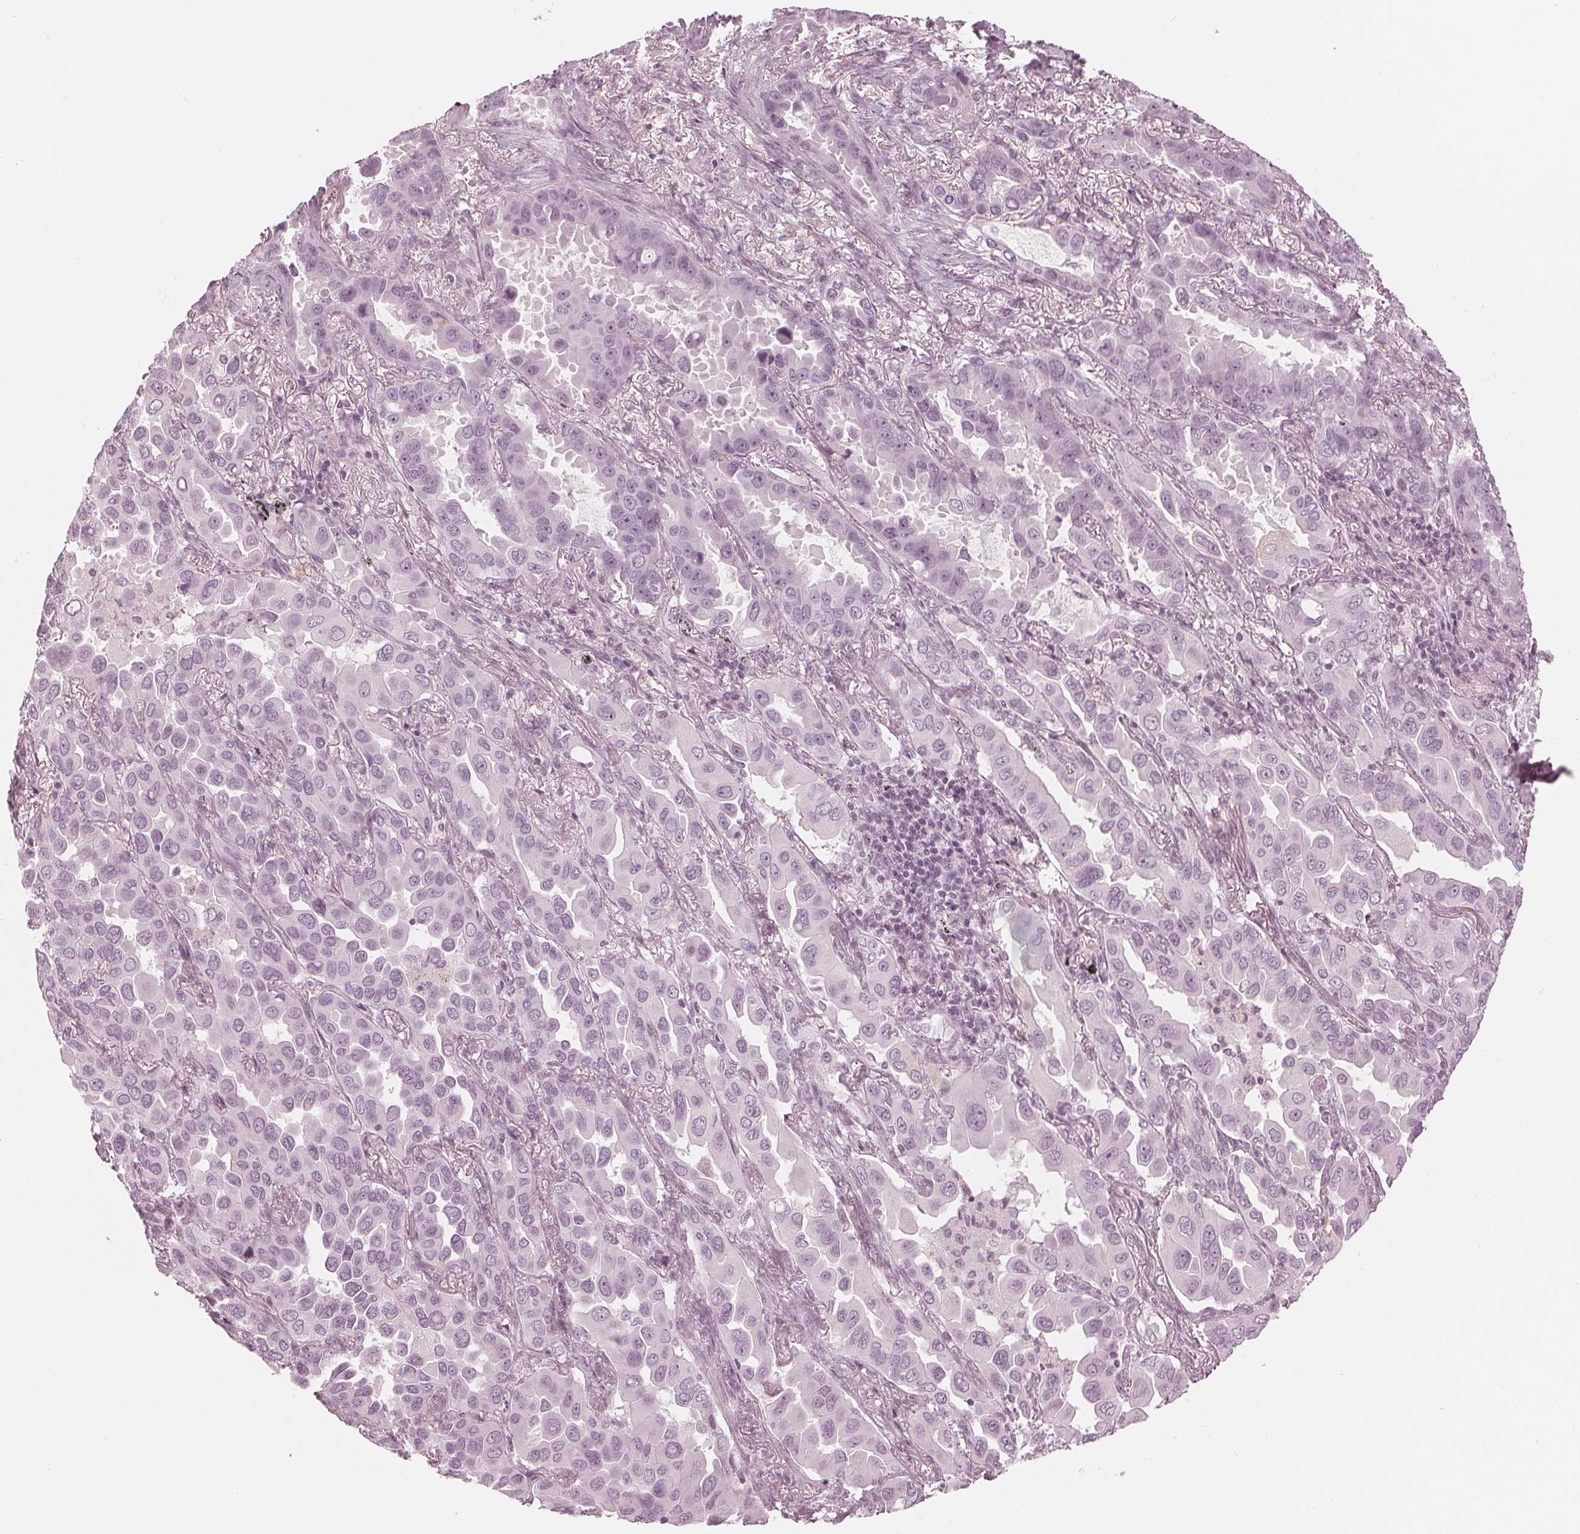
{"staining": {"intensity": "negative", "quantity": "none", "location": "none"}, "tissue": "lung cancer", "cell_type": "Tumor cells", "image_type": "cancer", "snomed": [{"axis": "morphology", "description": "Adenocarcinoma, NOS"}, {"axis": "topography", "description": "Lung"}], "caption": "Image shows no protein positivity in tumor cells of adenocarcinoma (lung) tissue.", "gene": "PAEP", "patient": {"sex": "male", "age": 64}}